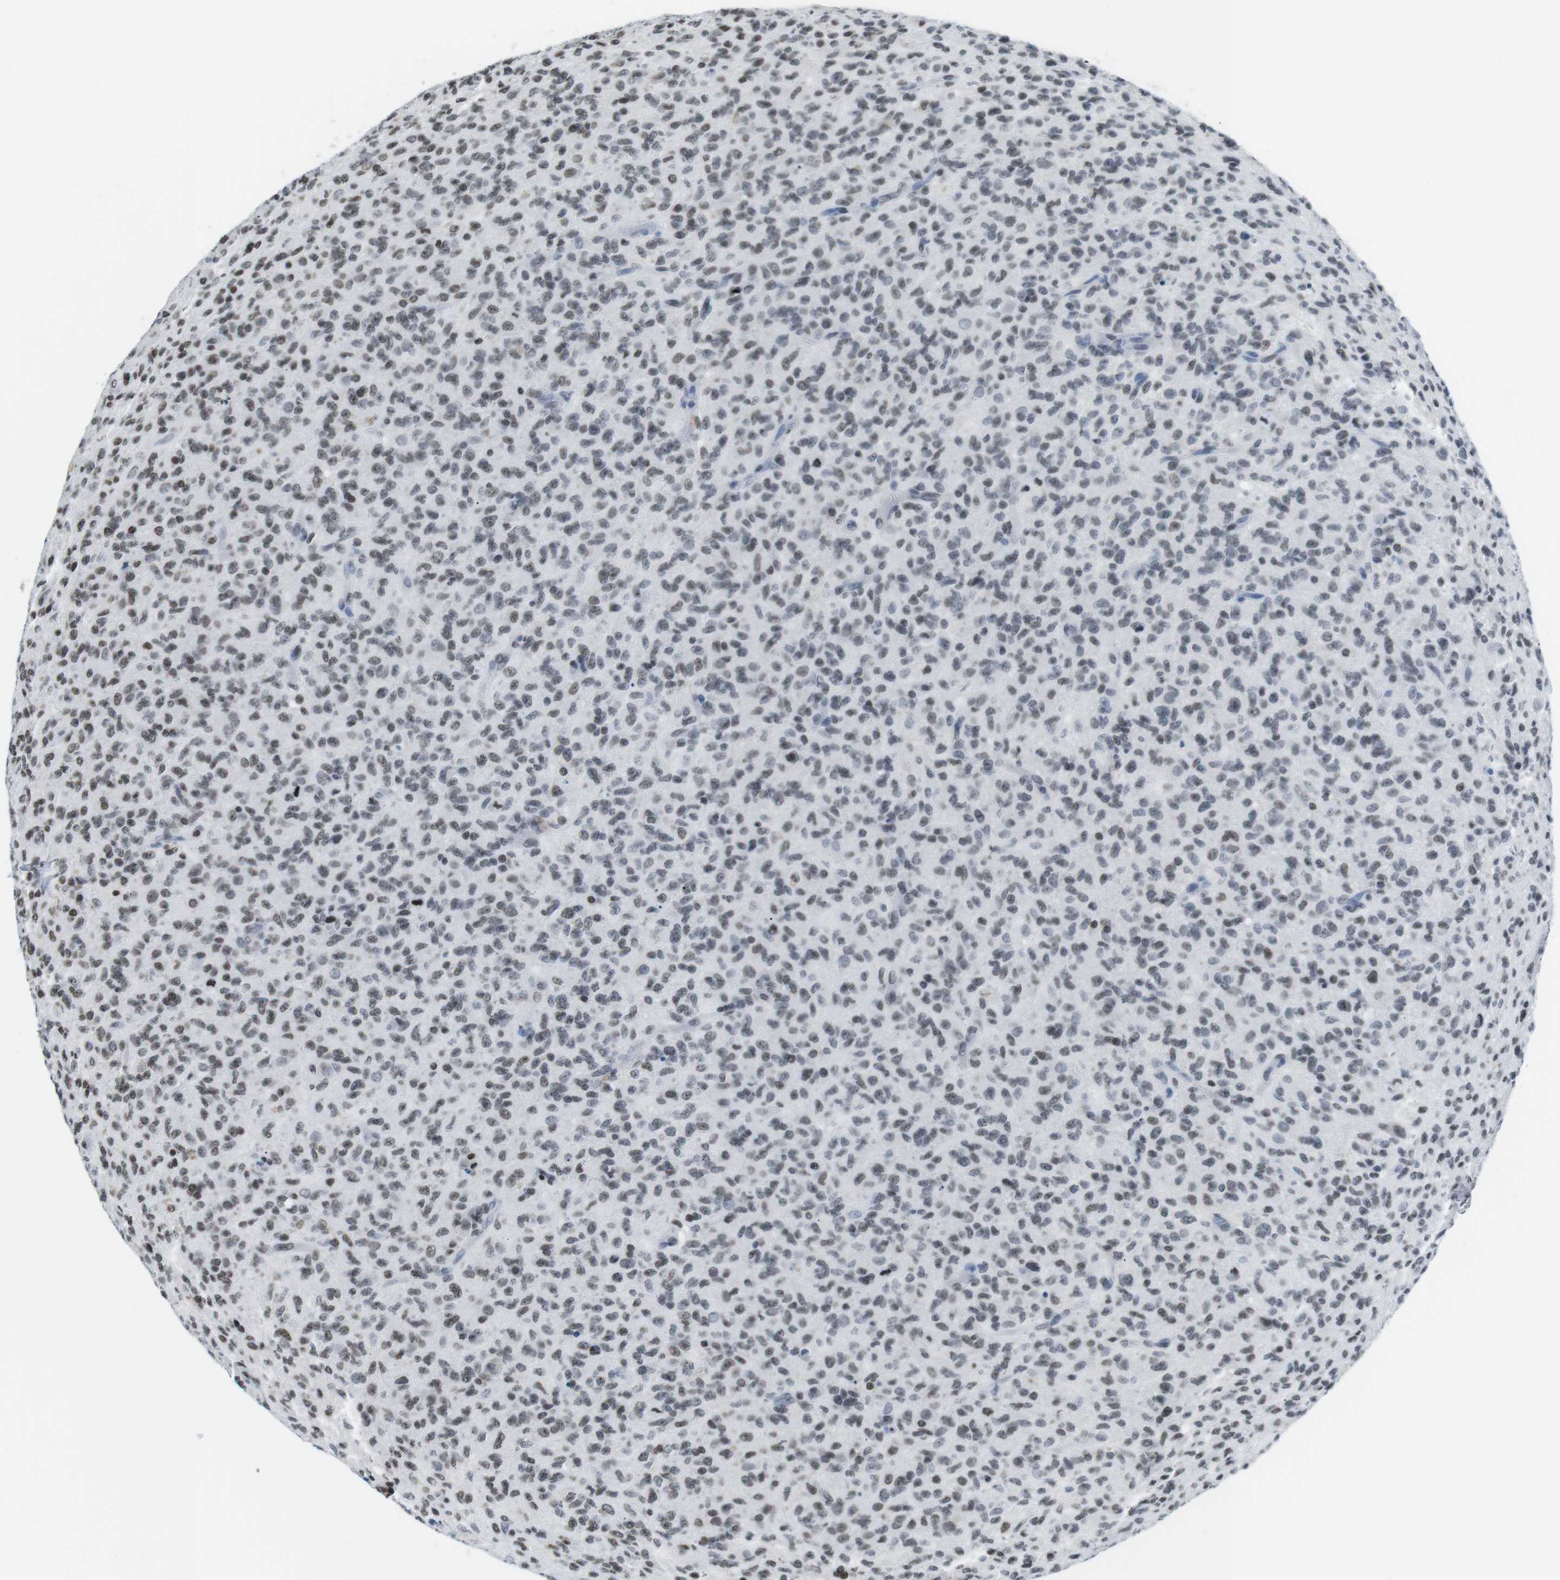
{"staining": {"intensity": "weak", "quantity": "25%-75%", "location": "nuclear"}, "tissue": "glioma", "cell_type": "Tumor cells", "image_type": "cancer", "snomed": [{"axis": "morphology", "description": "Glioma, malignant, High grade"}, {"axis": "topography", "description": "Brain"}], "caption": "IHC of human malignant glioma (high-grade) displays low levels of weak nuclear expression in approximately 25%-75% of tumor cells.", "gene": "E2F2", "patient": {"sex": "male", "age": 71}}